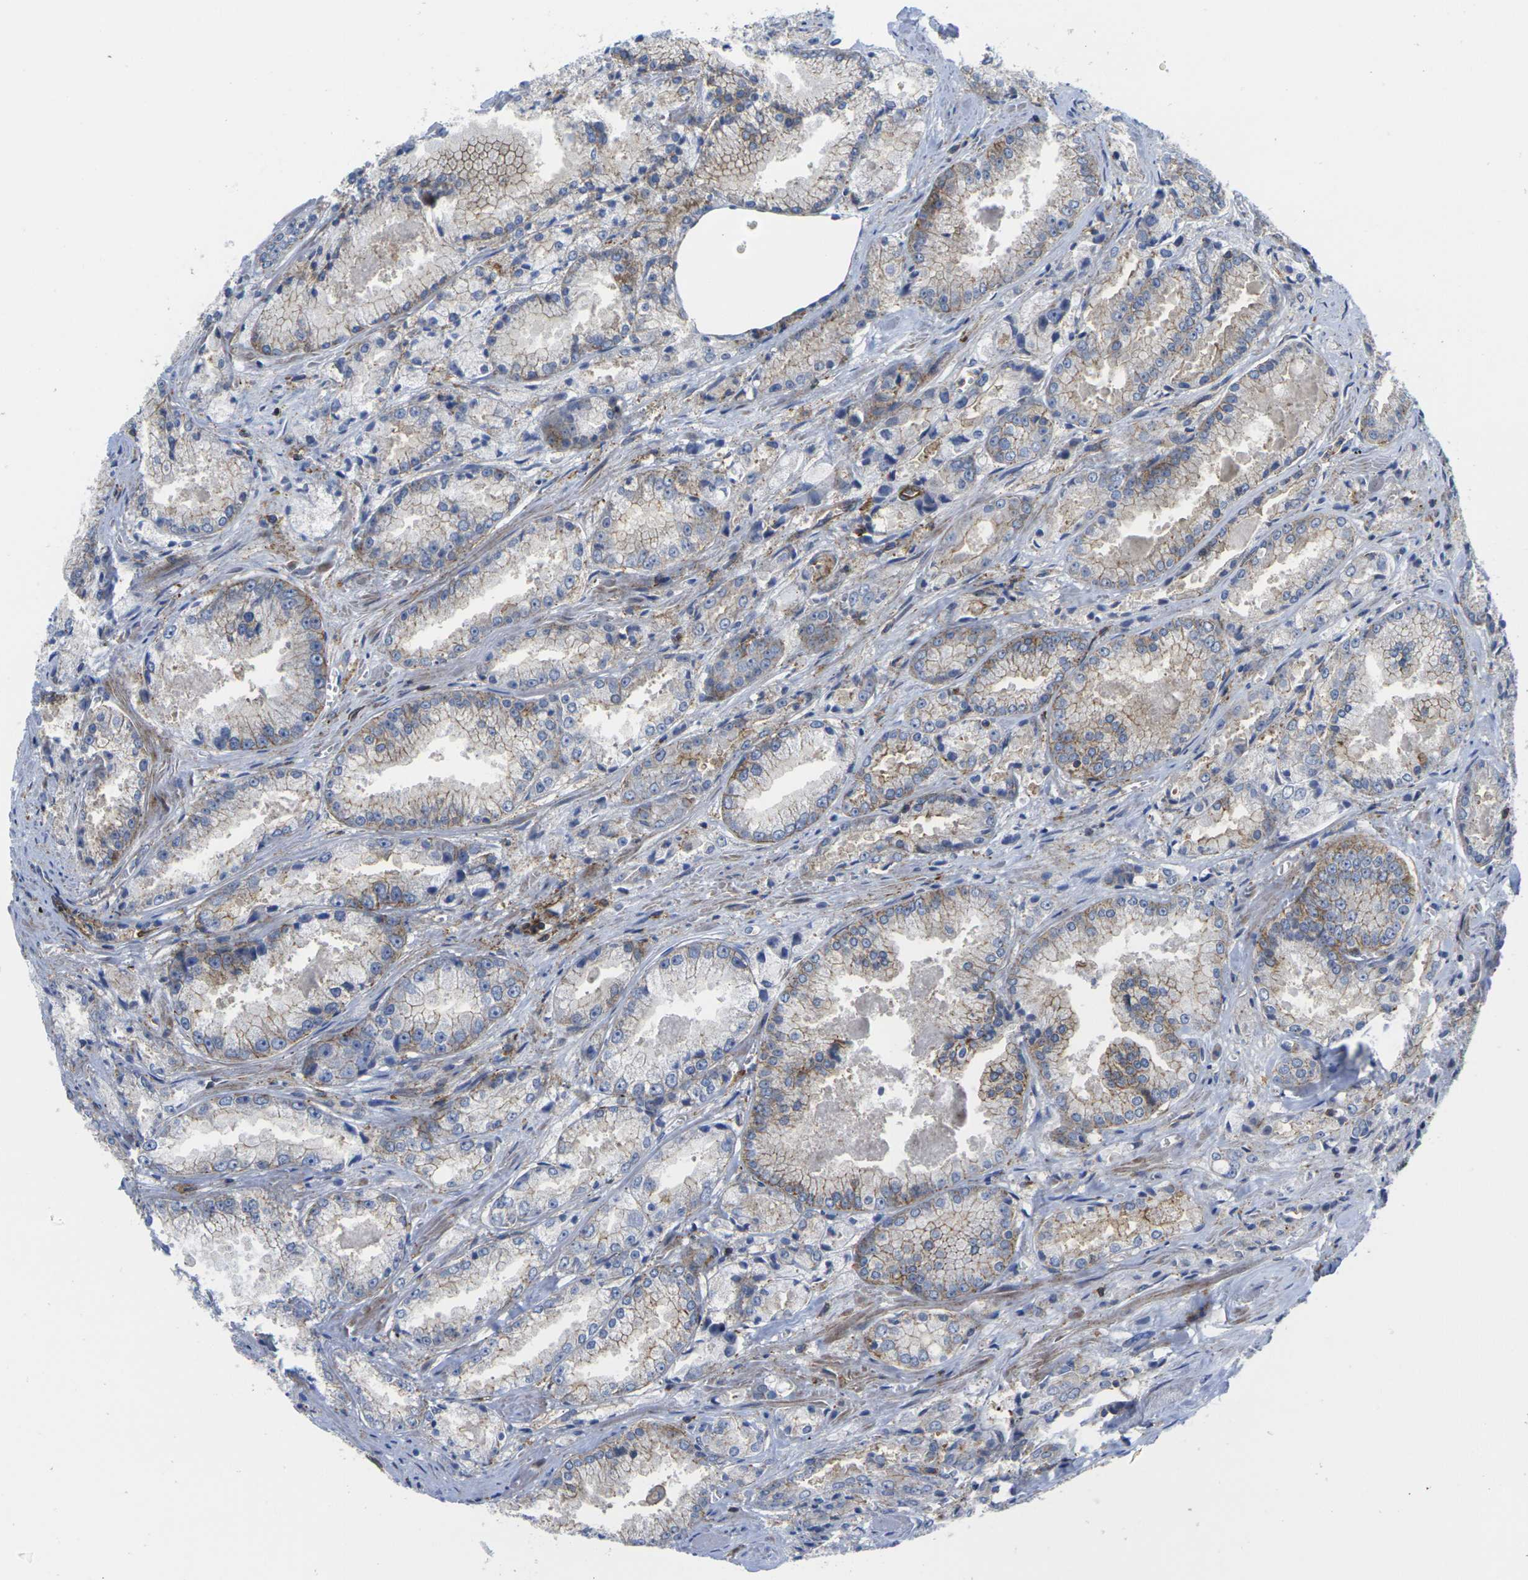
{"staining": {"intensity": "moderate", "quantity": "25%-75%", "location": "cytoplasmic/membranous"}, "tissue": "prostate cancer", "cell_type": "Tumor cells", "image_type": "cancer", "snomed": [{"axis": "morphology", "description": "Adenocarcinoma, Low grade"}, {"axis": "topography", "description": "Prostate"}], "caption": "Tumor cells show moderate cytoplasmic/membranous expression in approximately 25%-75% of cells in prostate cancer (low-grade adenocarcinoma). (DAB IHC with brightfield microscopy, high magnification).", "gene": "IQGAP1", "patient": {"sex": "male", "age": 64}}